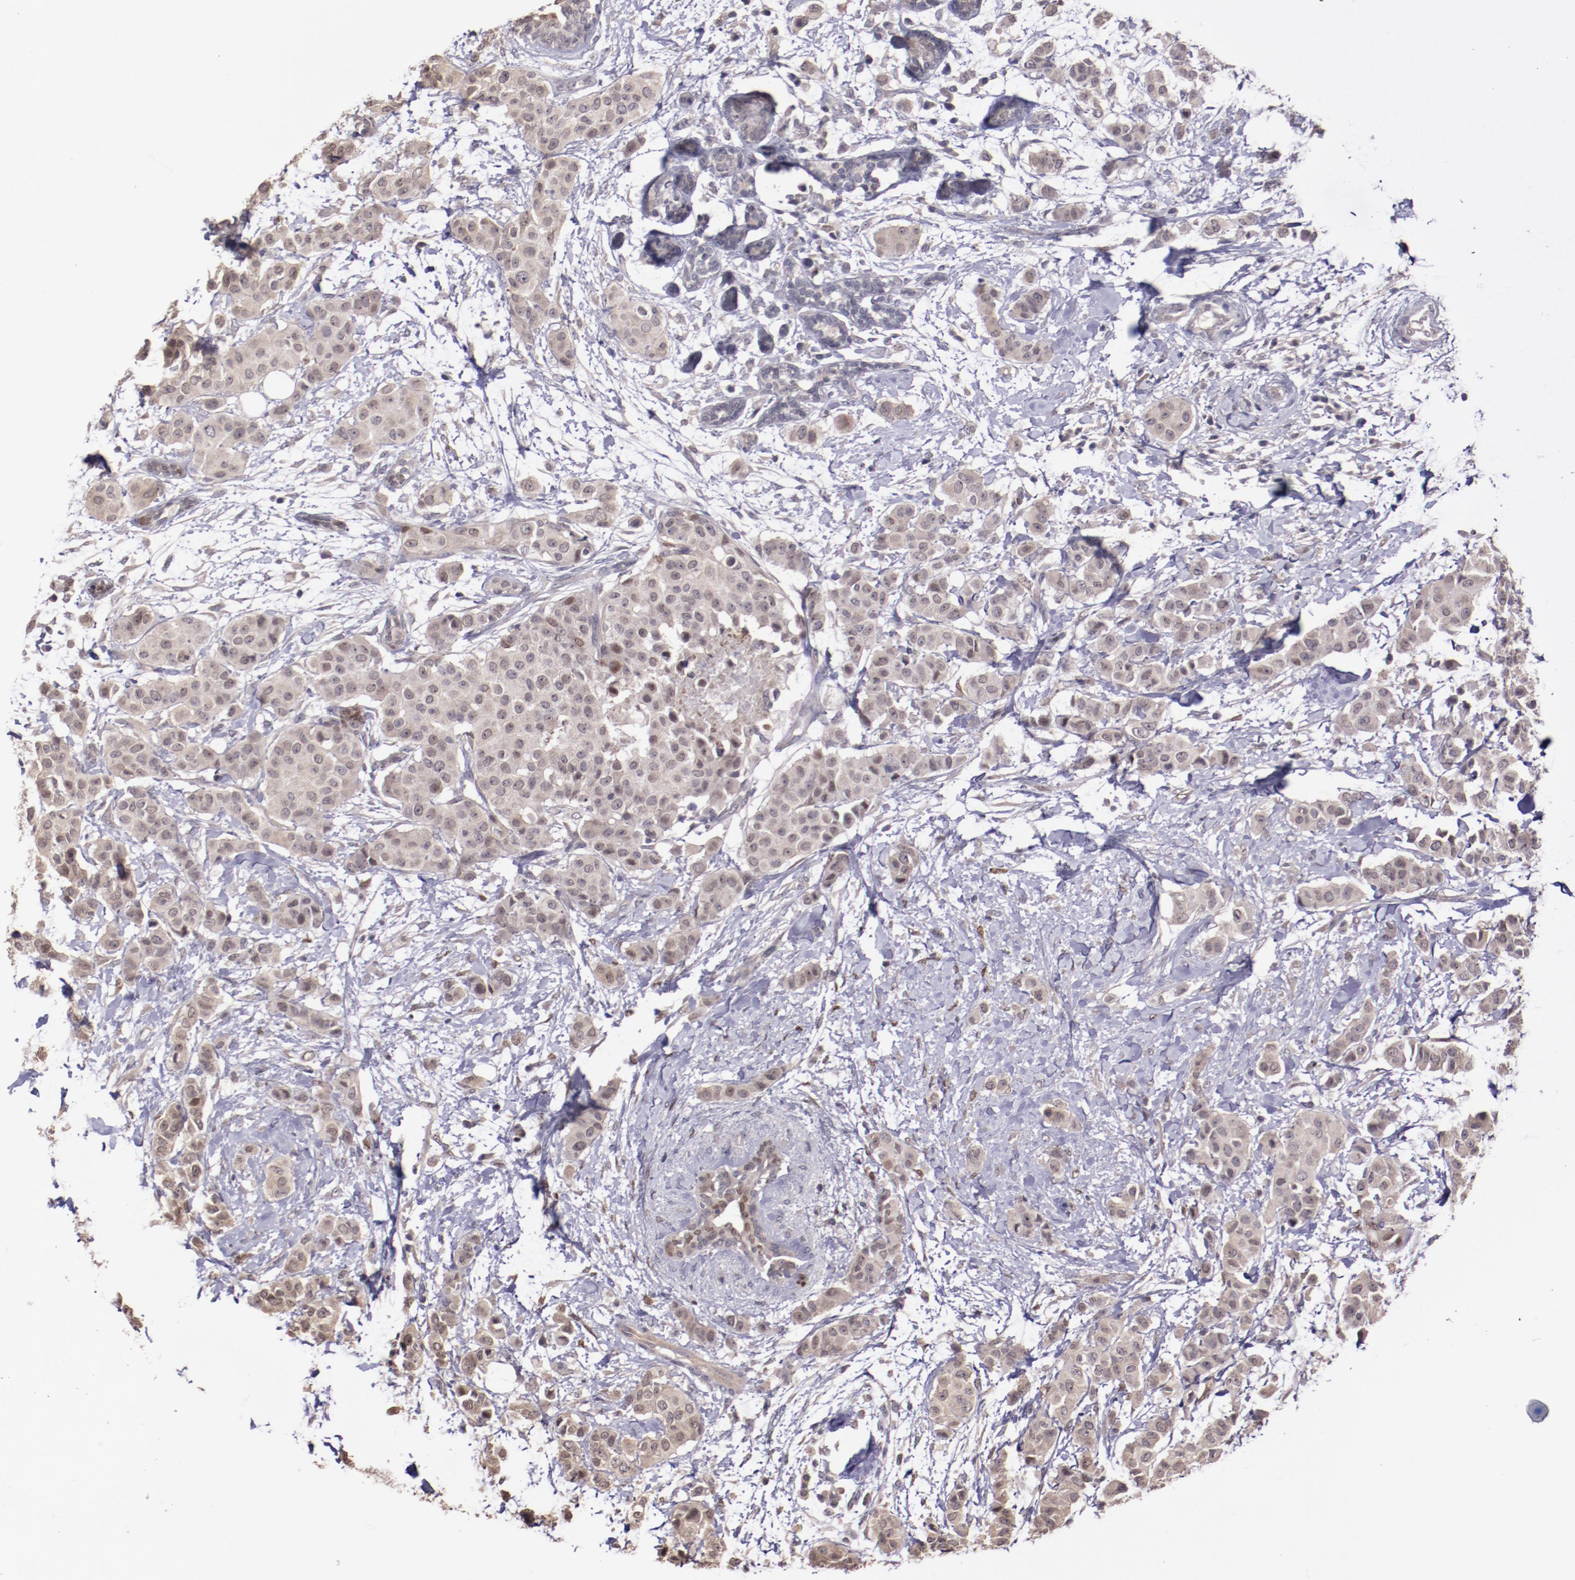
{"staining": {"intensity": "weak", "quantity": ">75%", "location": "cytoplasmic/membranous,nuclear"}, "tissue": "breast cancer", "cell_type": "Tumor cells", "image_type": "cancer", "snomed": [{"axis": "morphology", "description": "Duct carcinoma"}, {"axis": "topography", "description": "Breast"}], "caption": "A high-resolution histopathology image shows IHC staining of invasive ductal carcinoma (breast), which displays weak cytoplasmic/membranous and nuclear staining in approximately >75% of tumor cells.", "gene": "NUP62CL", "patient": {"sex": "female", "age": 40}}